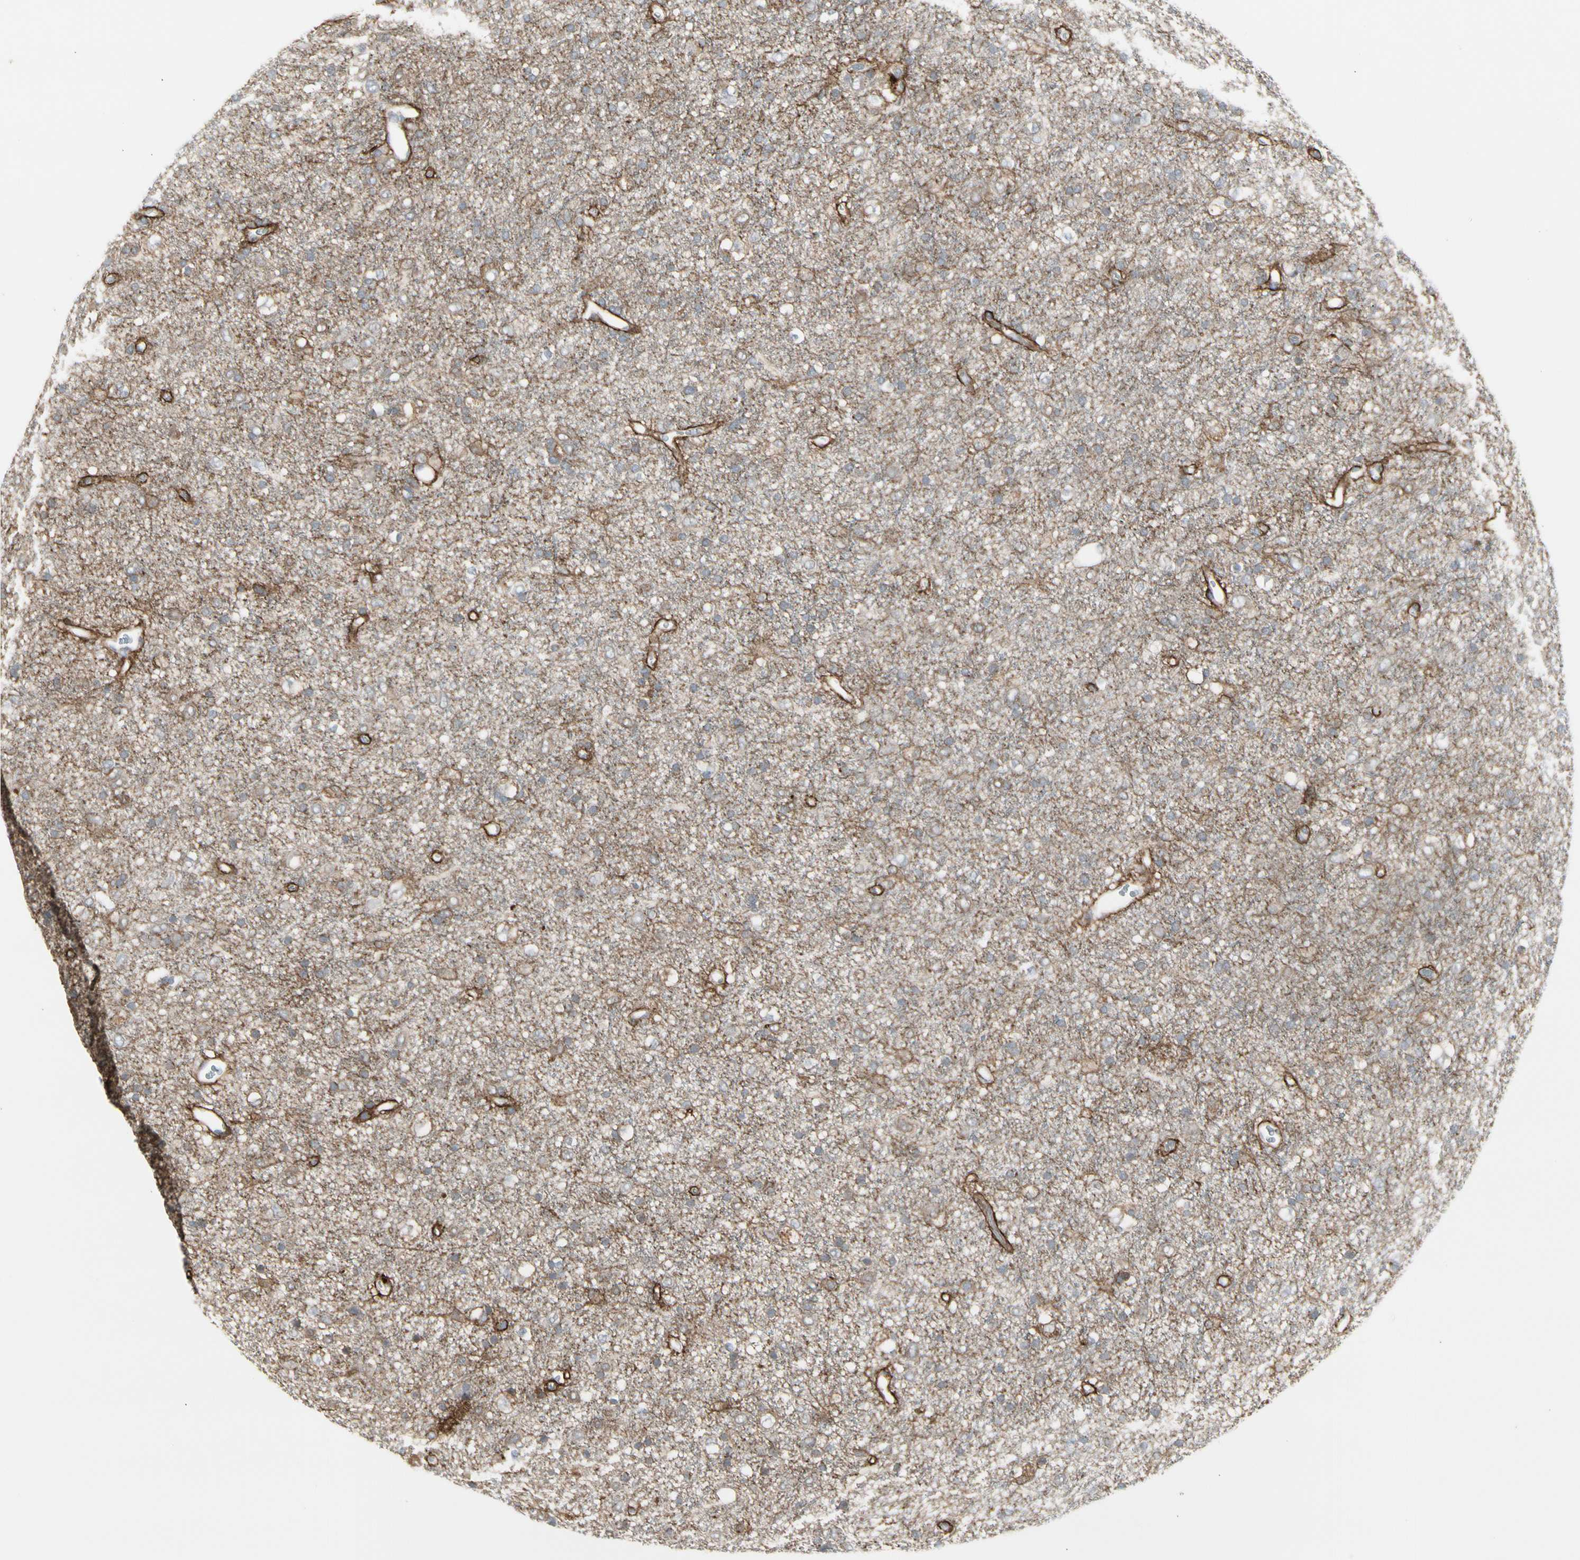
{"staining": {"intensity": "moderate", "quantity": ">75%", "location": "cytoplasmic/membranous"}, "tissue": "glioma", "cell_type": "Tumor cells", "image_type": "cancer", "snomed": [{"axis": "morphology", "description": "Glioma, malignant, Low grade"}, {"axis": "topography", "description": "Brain"}], "caption": "Protein expression by immunohistochemistry (IHC) demonstrates moderate cytoplasmic/membranous expression in about >75% of tumor cells in glioma. The protein of interest is shown in brown color, while the nuclei are stained blue.", "gene": "GRN", "patient": {"sex": "male", "age": 77}}